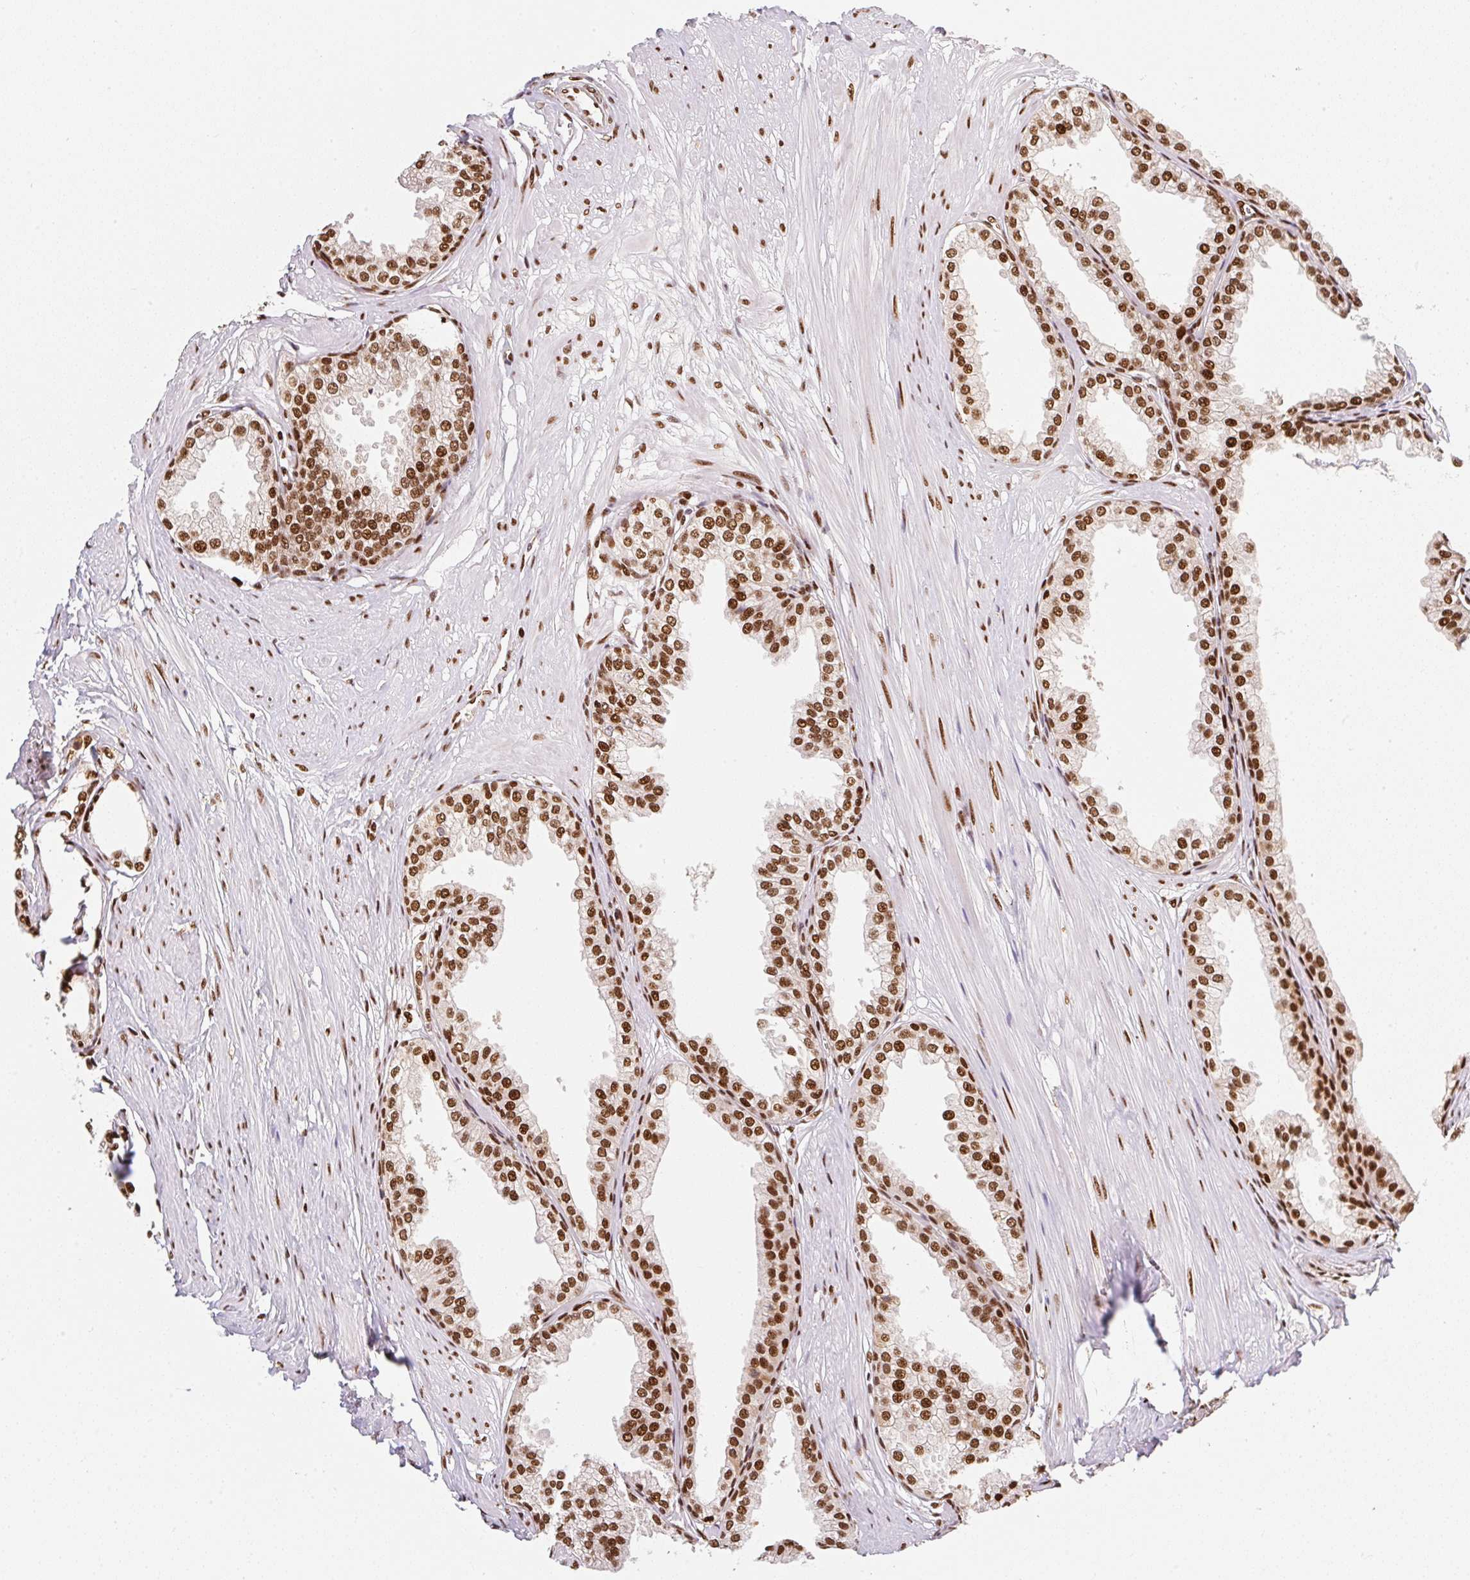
{"staining": {"intensity": "strong", "quantity": ">75%", "location": "nuclear"}, "tissue": "prostate", "cell_type": "Glandular cells", "image_type": "normal", "snomed": [{"axis": "morphology", "description": "Normal tissue, NOS"}, {"axis": "topography", "description": "Prostate"}, {"axis": "topography", "description": "Peripheral nerve tissue"}], "caption": "Immunohistochemistry of normal prostate exhibits high levels of strong nuclear positivity in about >75% of glandular cells. The protein of interest is stained brown, and the nuclei are stained in blue (DAB IHC with brightfield microscopy, high magnification).", "gene": "GPR139", "patient": {"sex": "male", "age": 55}}